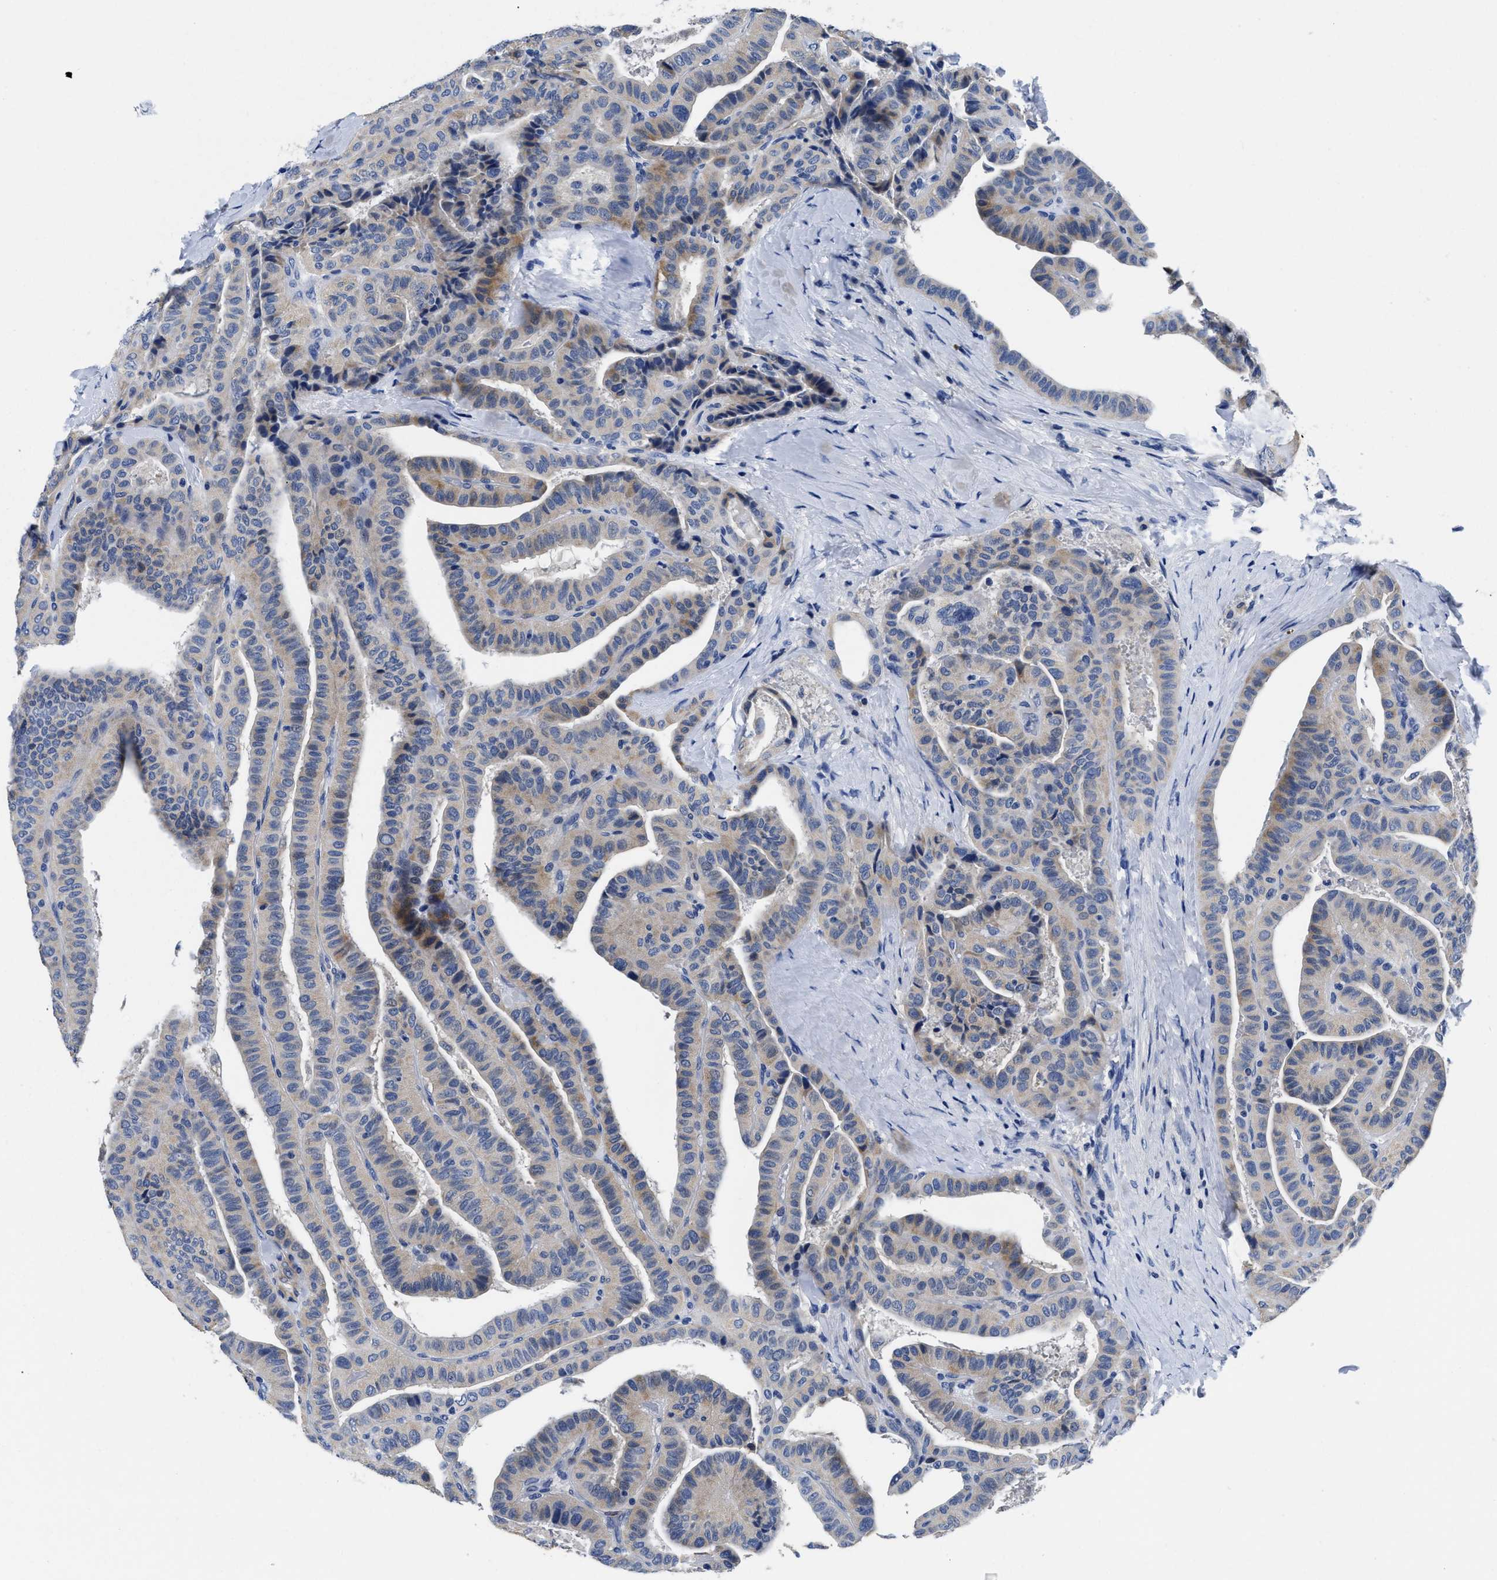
{"staining": {"intensity": "moderate", "quantity": "<25%", "location": "cytoplasmic/membranous"}, "tissue": "thyroid cancer", "cell_type": "Tumor cells", "image_type": "cancer", "snomed": [{"axis": "morphology", "description": "Papillary adenocarcinoma, NOS"}, {"axis": "topography", "description": "Thyroid gland"}], "caption": "Thyroid papillary adenocarcinoma stained with DAB (3,3'-diaminobenzidine) immunohistochemistry displays low levels of moderate cytoplasmic/membranous expression in approximately <25% of tumor cells. (DAB (3,3'-diaminobenzidine) IHC with brightfield microscopy, high magnification).", "gene": "SLC35F1", "patient": {"sex": "male", "age": 77}}